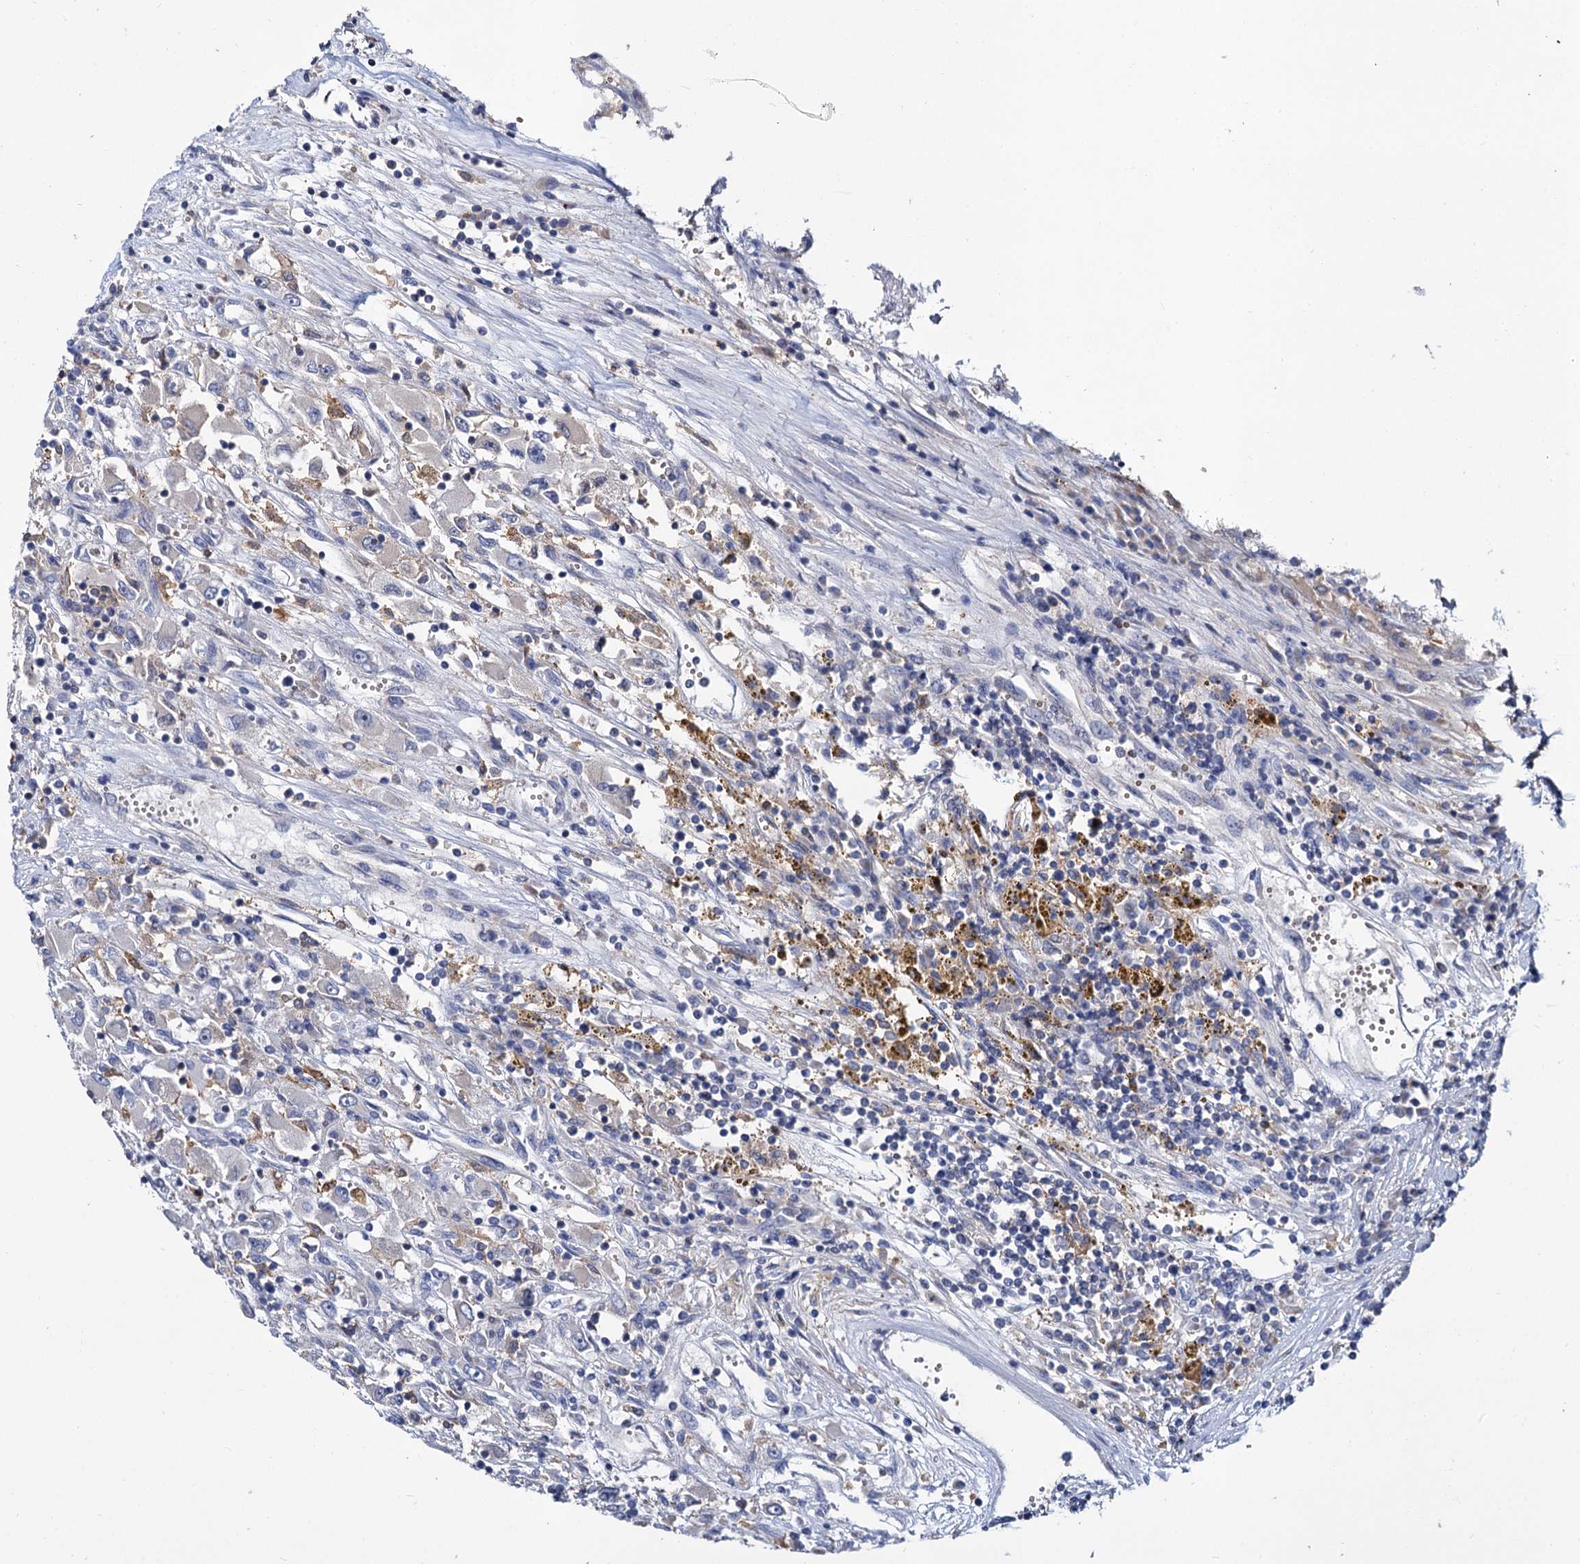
{"staining": {"intensity": "negative", "quantity": "none", "location": "none"}, "tissue": "renal cancer", "cell_type": "Tumor cells", "image_type": "cancer", "snomed": [{"axis": "morphology", "description": "Adenocarcinoma, NOS"}, {"axis": "topography", "description": "Kidney"}], "caption": "Tumor cells show no significant expression in renal adenocarcinoma. Nuclei are stained in blue.", "gene": "GCLC", "patient": {"sex": "female", "age": 52}}